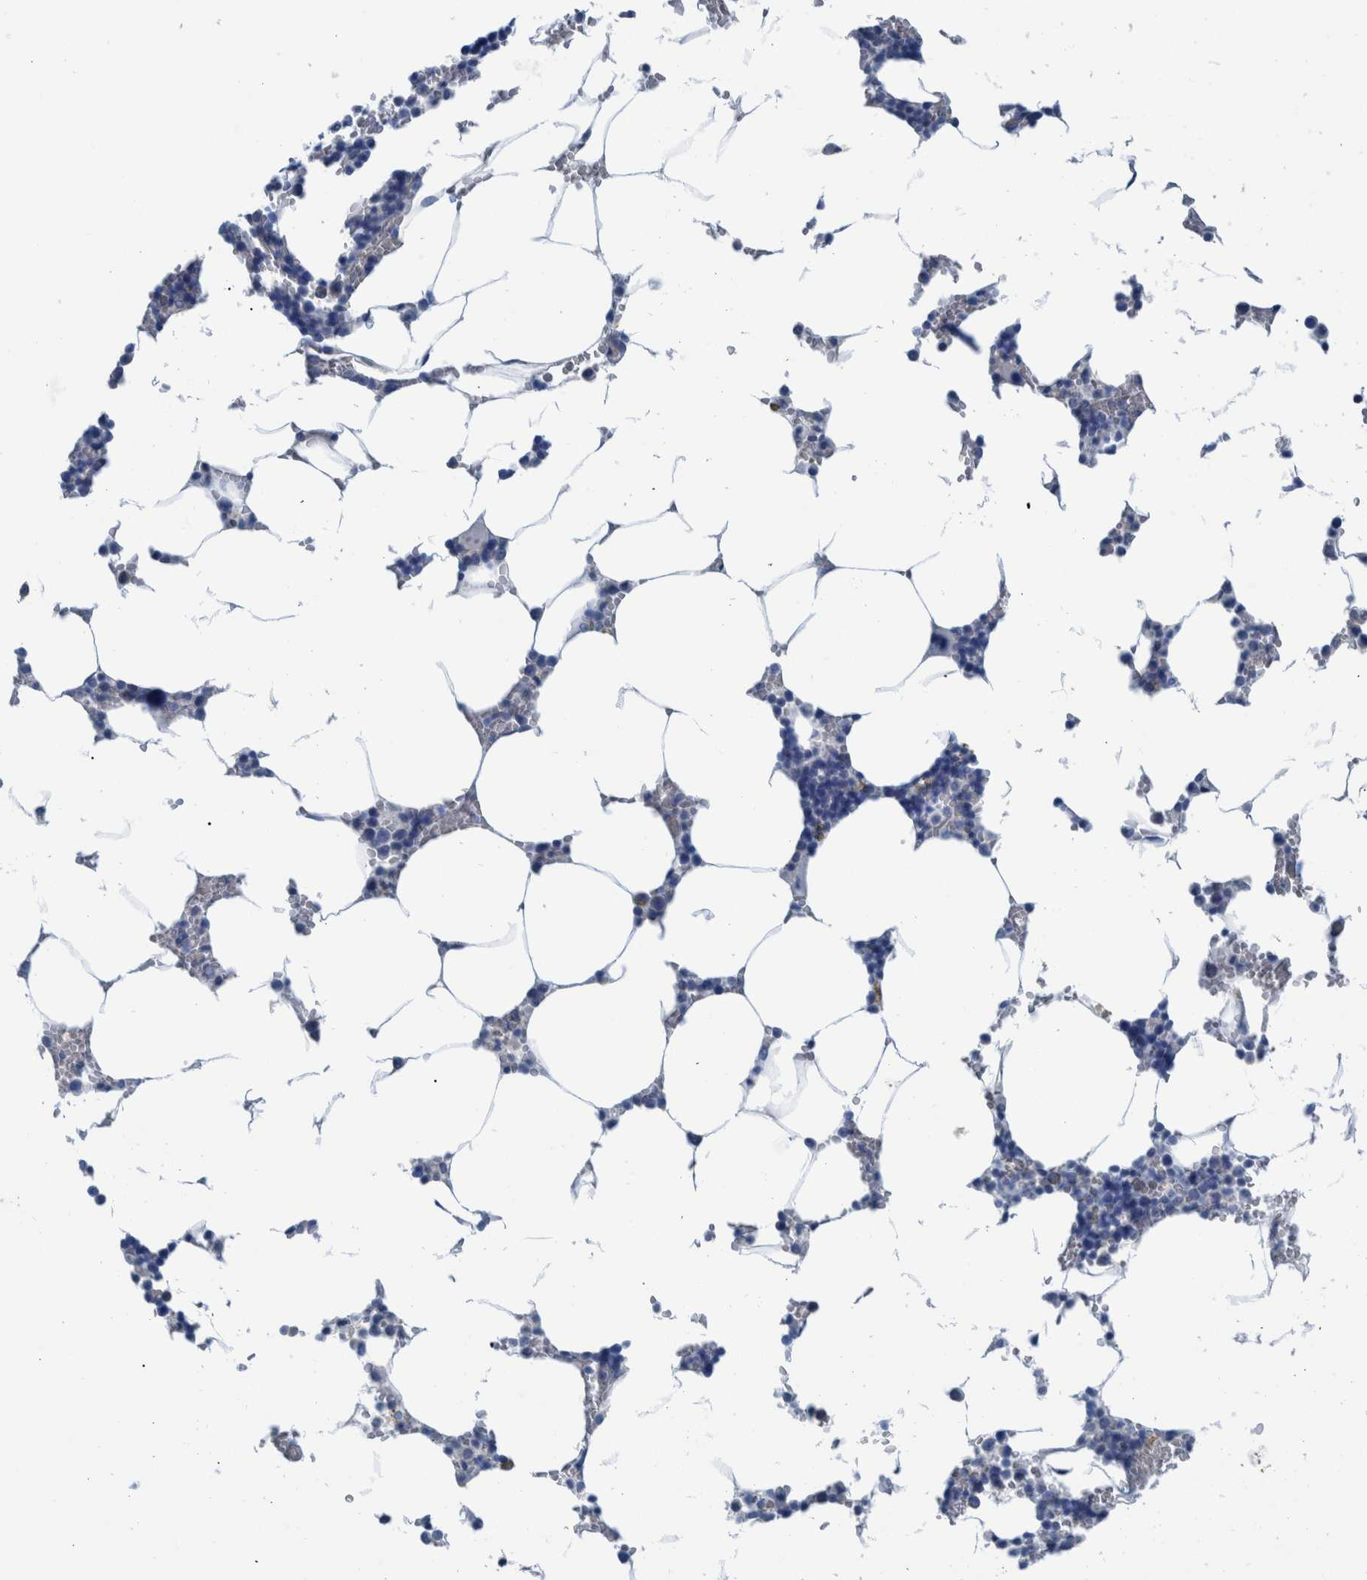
{"staining": {"intensity": "negative", "quantity": "none", "location": "none"}, "tissue": "bone marrow", "cell_type": "Hematopoietic cells", "image_type": "normal", "snomed": [{"axis": "morphology", "description": "Normal tissue, NOS"}, {"axis": "topography", "description": "Bone marrow"}], "caption": "Immunohistochemical staining of normal human bone marrow demonstrates no significant expression in hematopoietic cells.", "gene": "IDO1", "patient": {"sex": "male", "age": 70}}